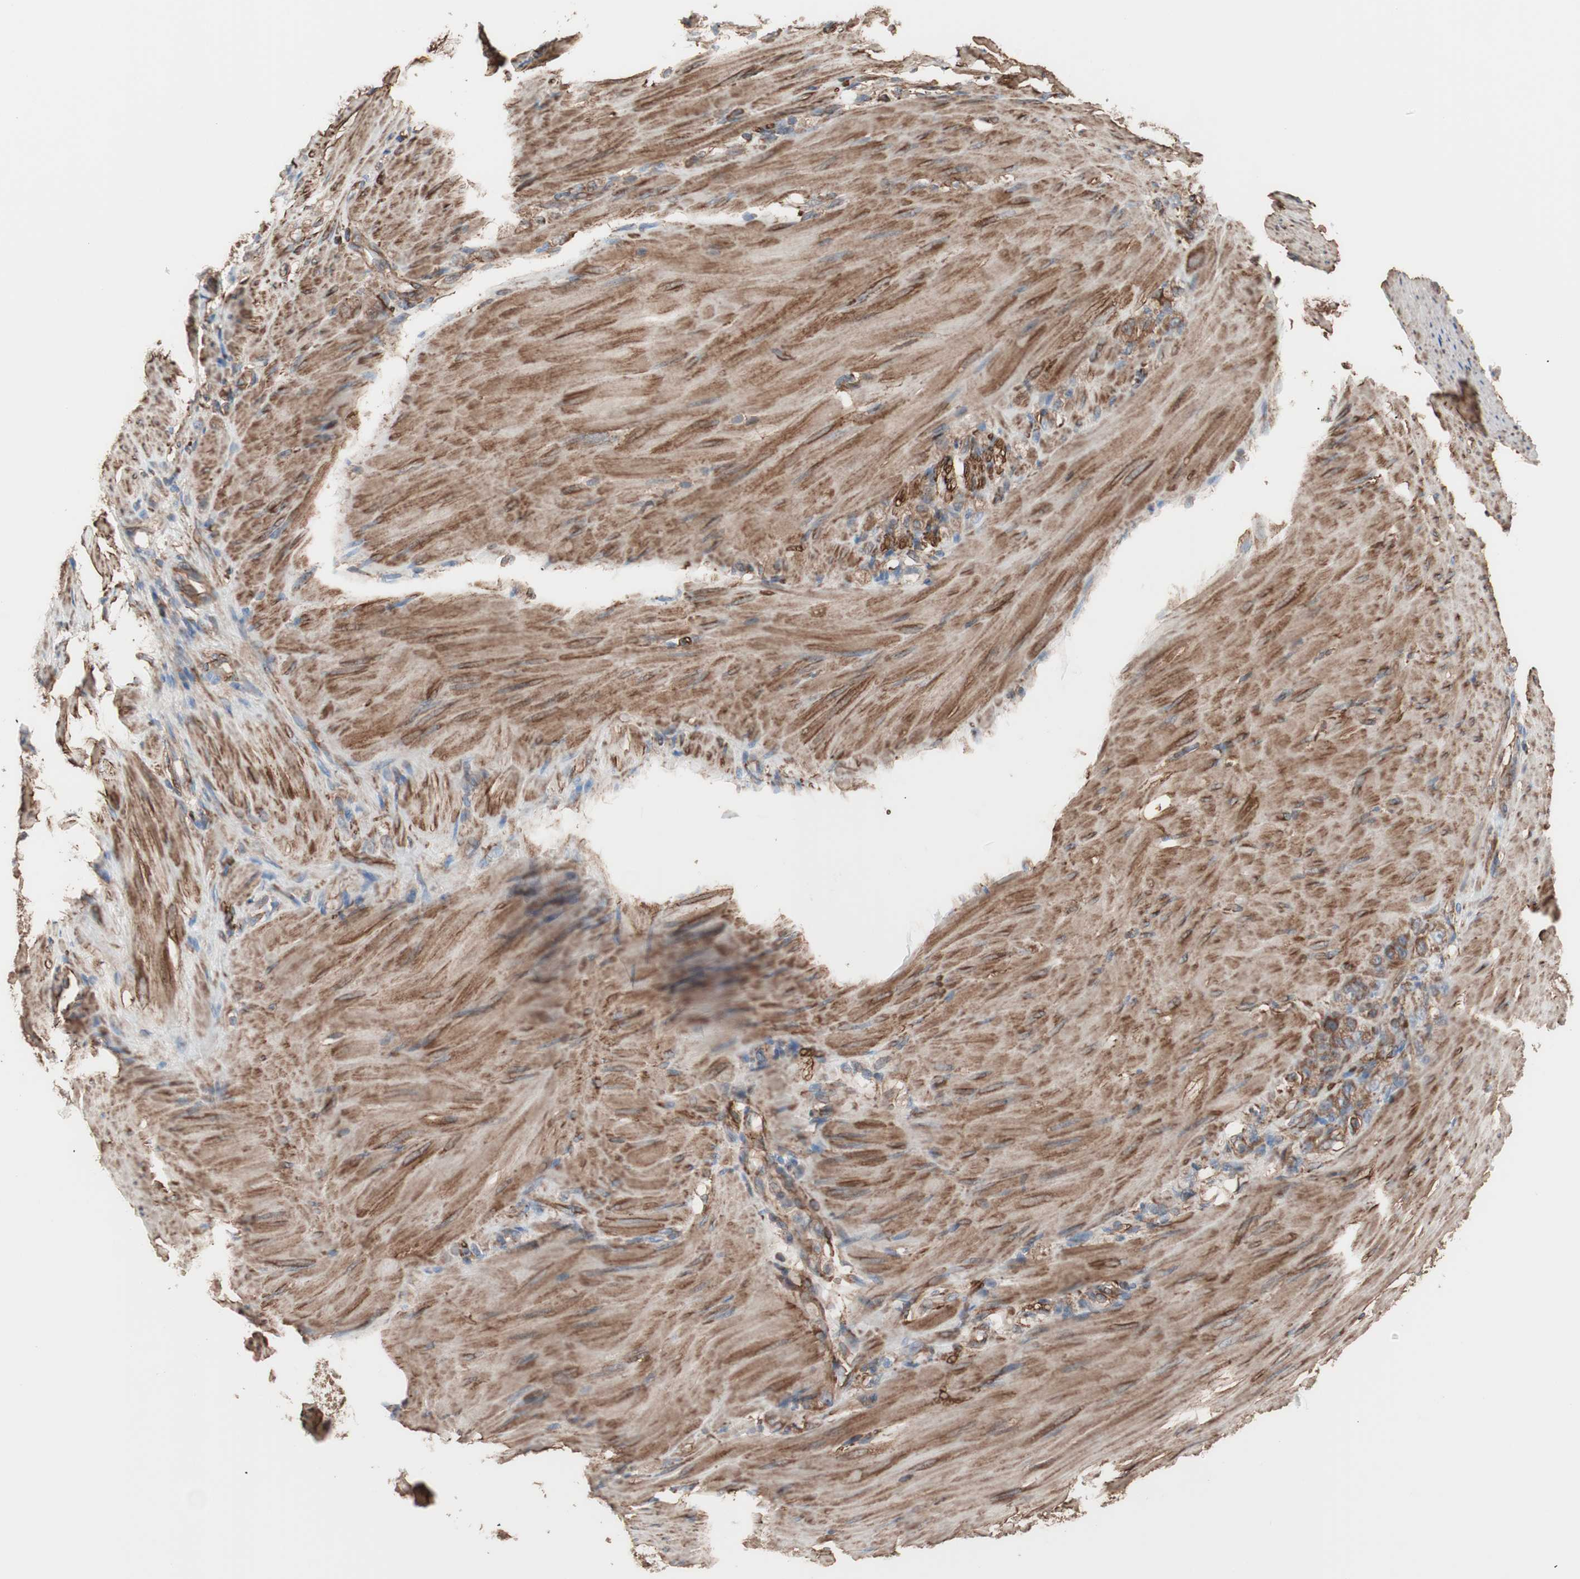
{"staining": {"intensity": "moderate", "quantity": ">75%", "location": "cytoplasmic/membranous"}, "tissue": "stomach cancer", "cell_type": "Tumor cells", "image_type": "cancer", "snomed": [{"axis": "morphology", "description": "Adenocarcinoma, NOS"}, {"axis": "topography", "description": "Stomach"}], "caption": "A medium amount of moderate cytoplasmic/membranous expression is seen in approximately >75% of tumor cells in stomach cancer (adenocarcinoma) tissue. The staining is performed using DAB (3,3'-diaminobenzidine) brown chromogen to label protein expression. The nuclei are counter-stained blue using hematoxylin.", "gene": "GPSM2", "patient": {"sex": "male", "age": 82}}